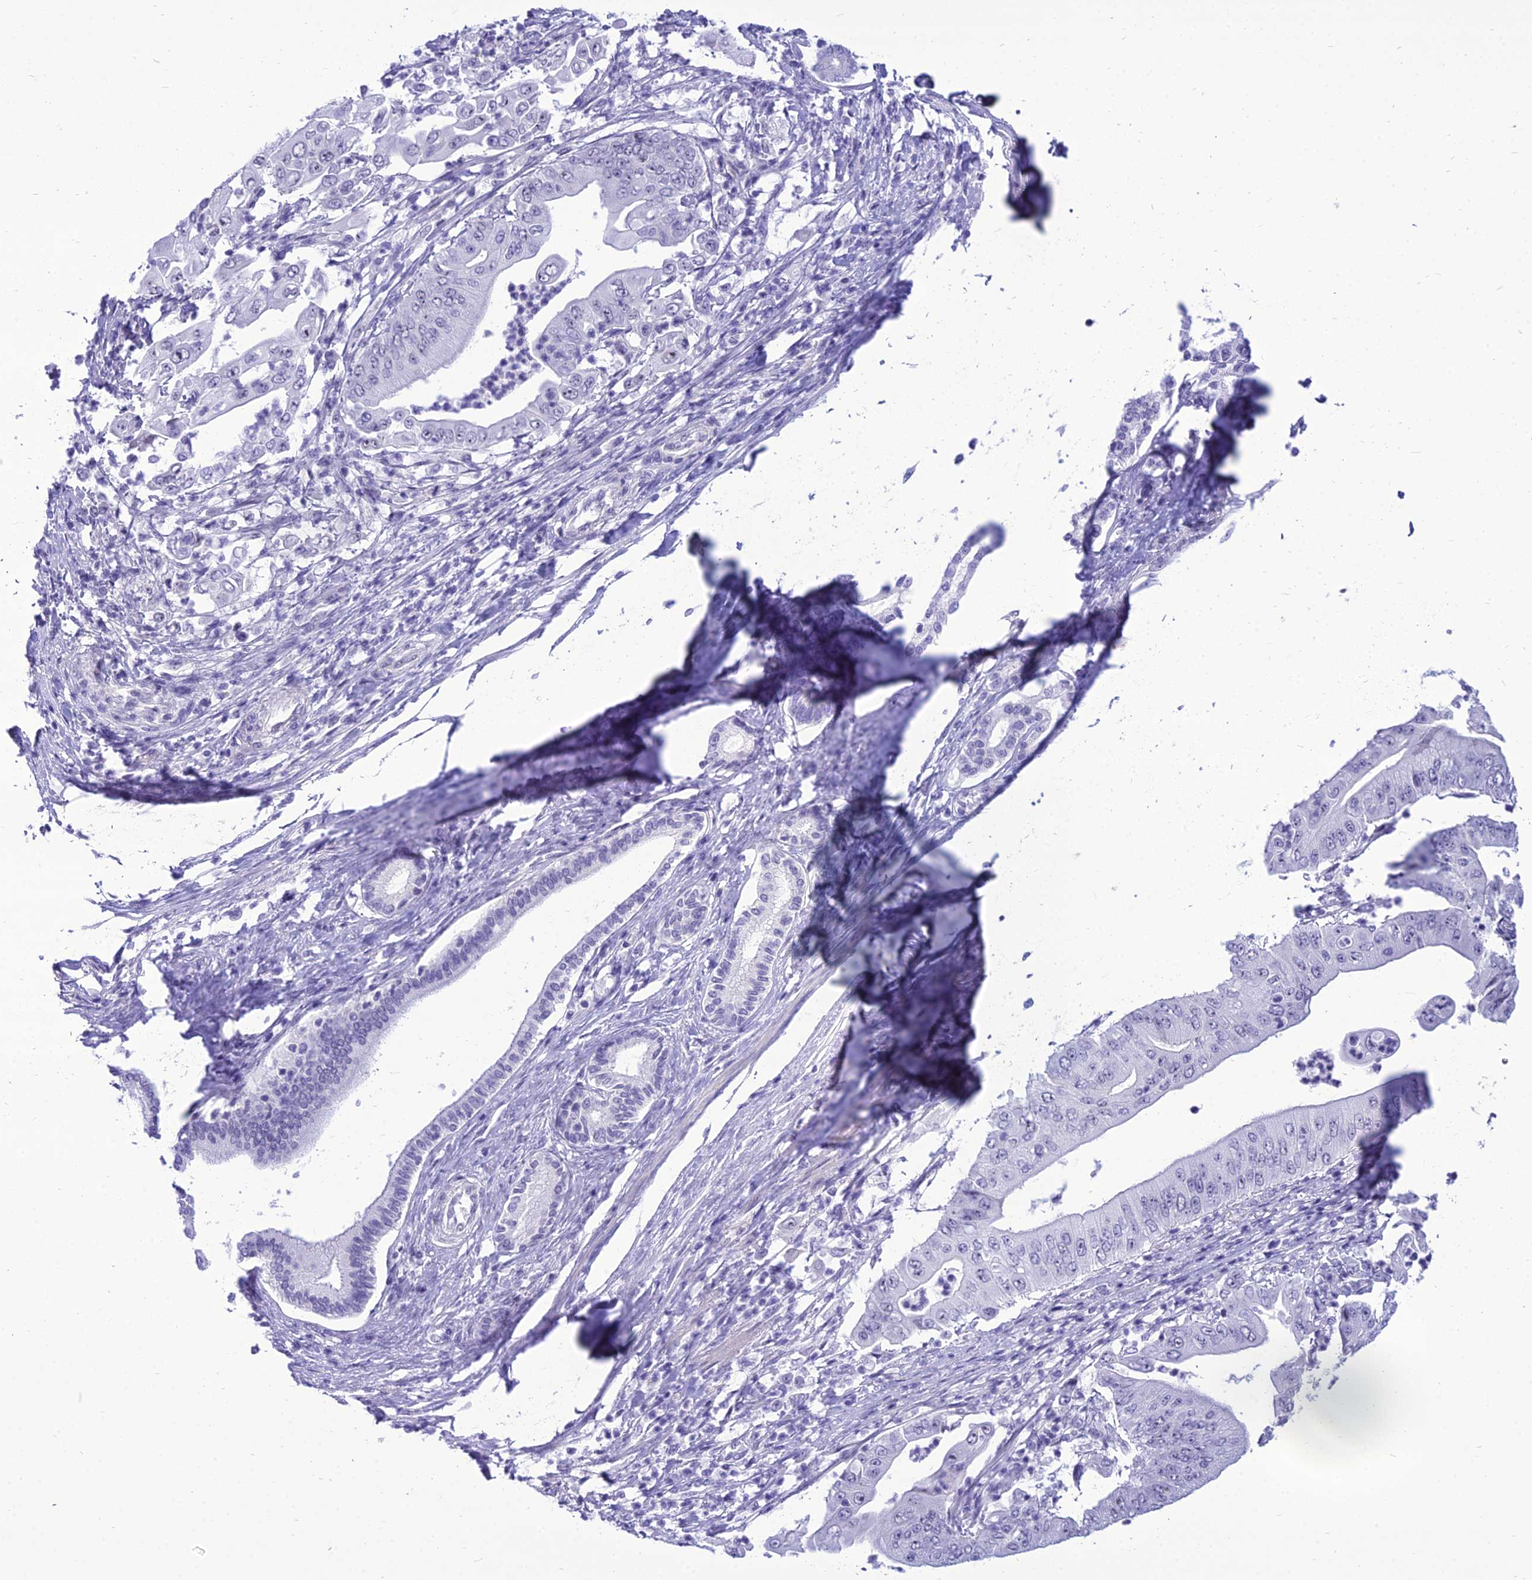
{"staining": {"intensity": "negative", "quantity": "none", "location": "none"}, "tissue": "pancreatic cancer", "cell_type": "Tumor cells", "image_type": "cancer", "snomed": [{"axis": "morphology", "description": "Adenocarcinoma, NOS"}, {"axis": "topography", "description": "Pancreas"}], "caption": "High magnification brightfield microscopy of adenocarcinoma (pancreatic) stained with DAB (brown) and counterstained with hematoxylin (blue): tumor cells show no significant staining.", "gene": "DHX40", "patient": {"sex": "female", "age": 77}}